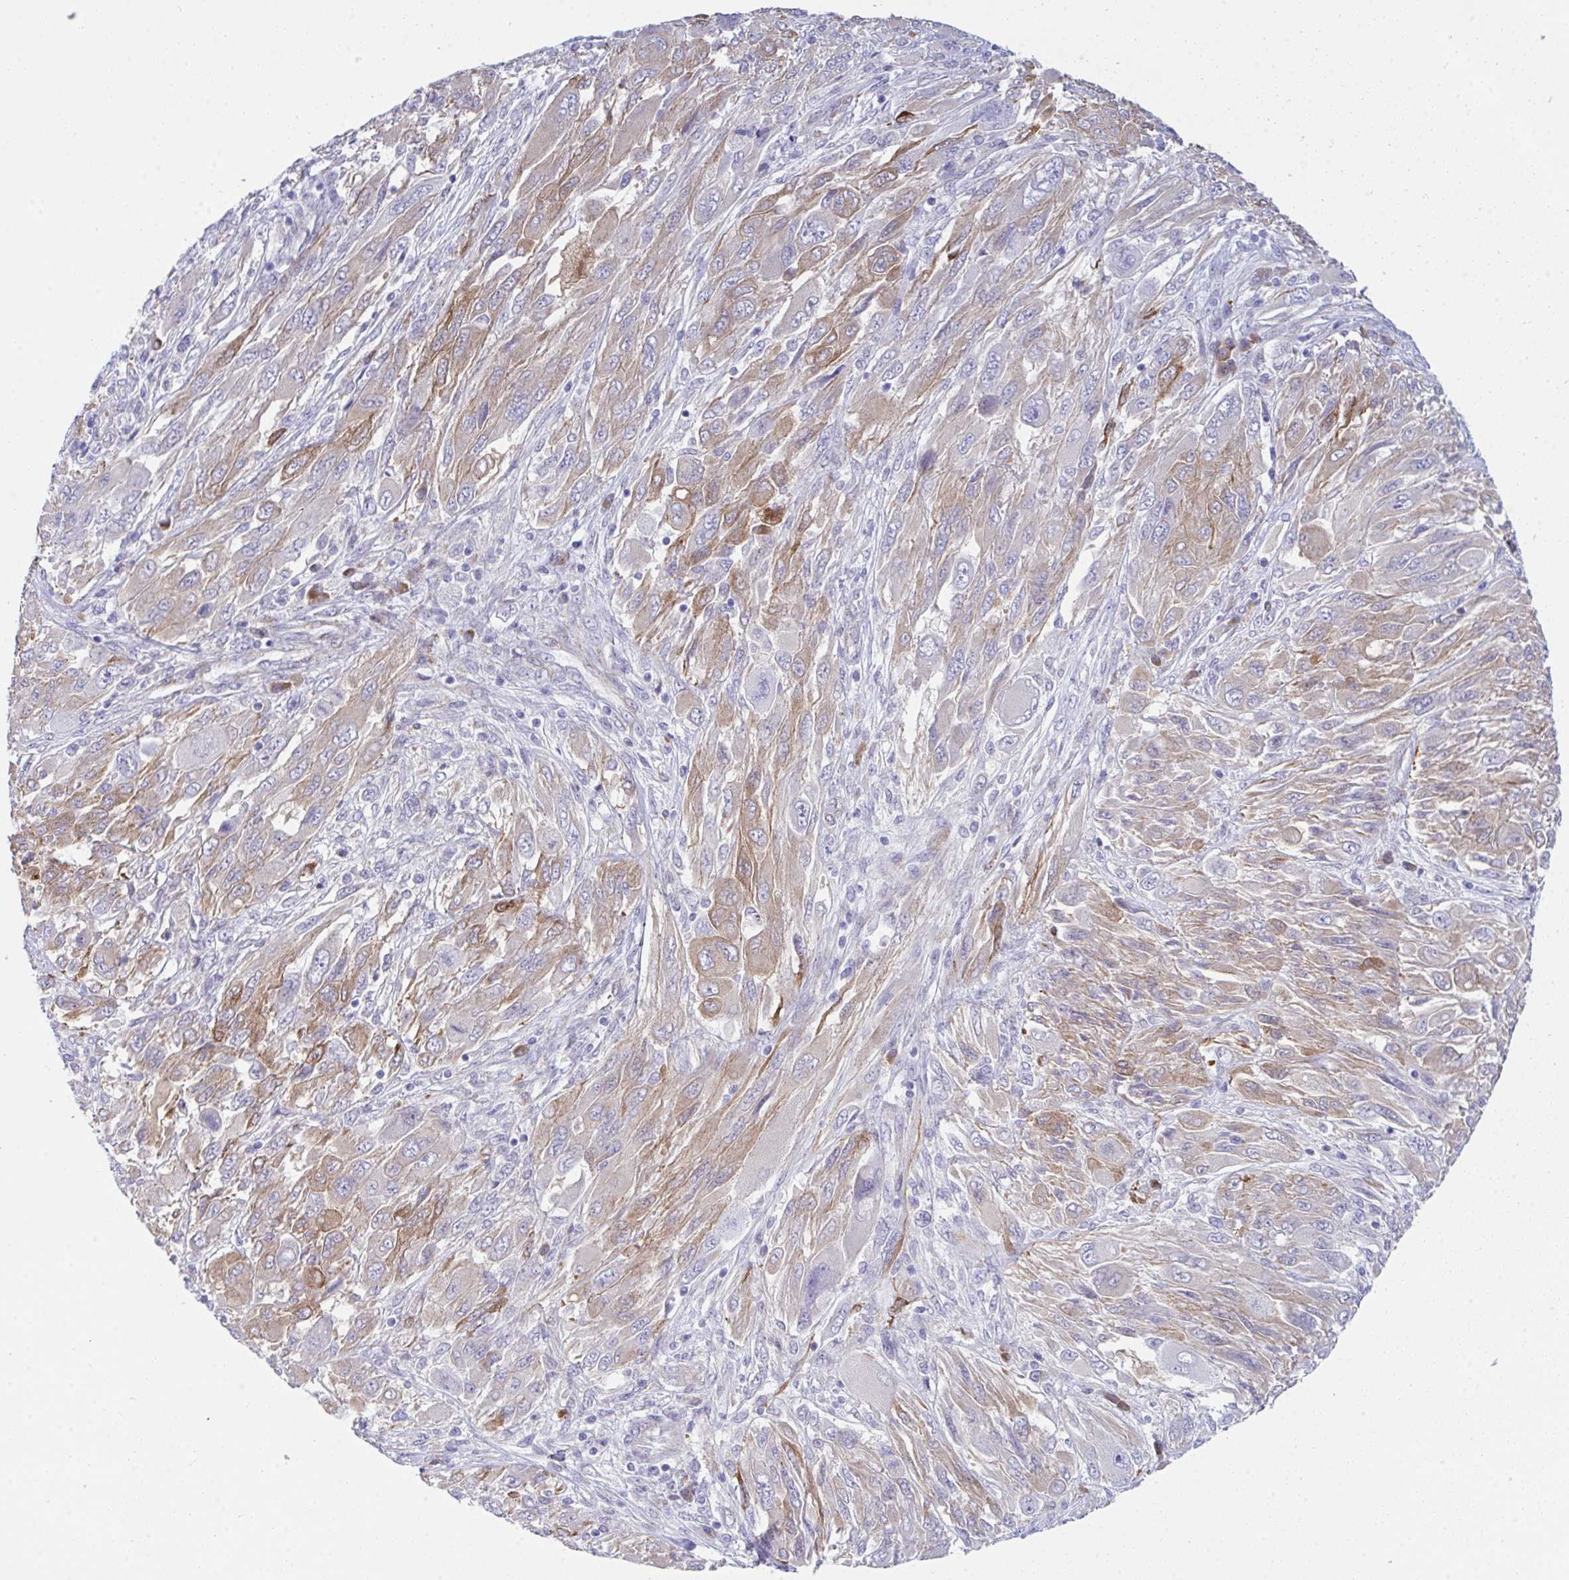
{"staining": {"intensity": "weak", "quantity": "25%-75%", "location": "cytoplasmic/membranous"}, "tissue": "melanoma", "cell_type": "Tumor cells", "image_type": "cancer", "snomed": [{"axis": "morphology", "description": "Malignant melanoma, NOS"}, {"axis": "topography", "description": "Skin"}], "caption": "Weak cytoplasmic/membranous expression for a protein is present in about 25%-75% of tumor cells of malignant melanoma using immunohistochemistry (IHC).", "gene": "GAB1", "patient": {"sex": "female", "age": 91}}